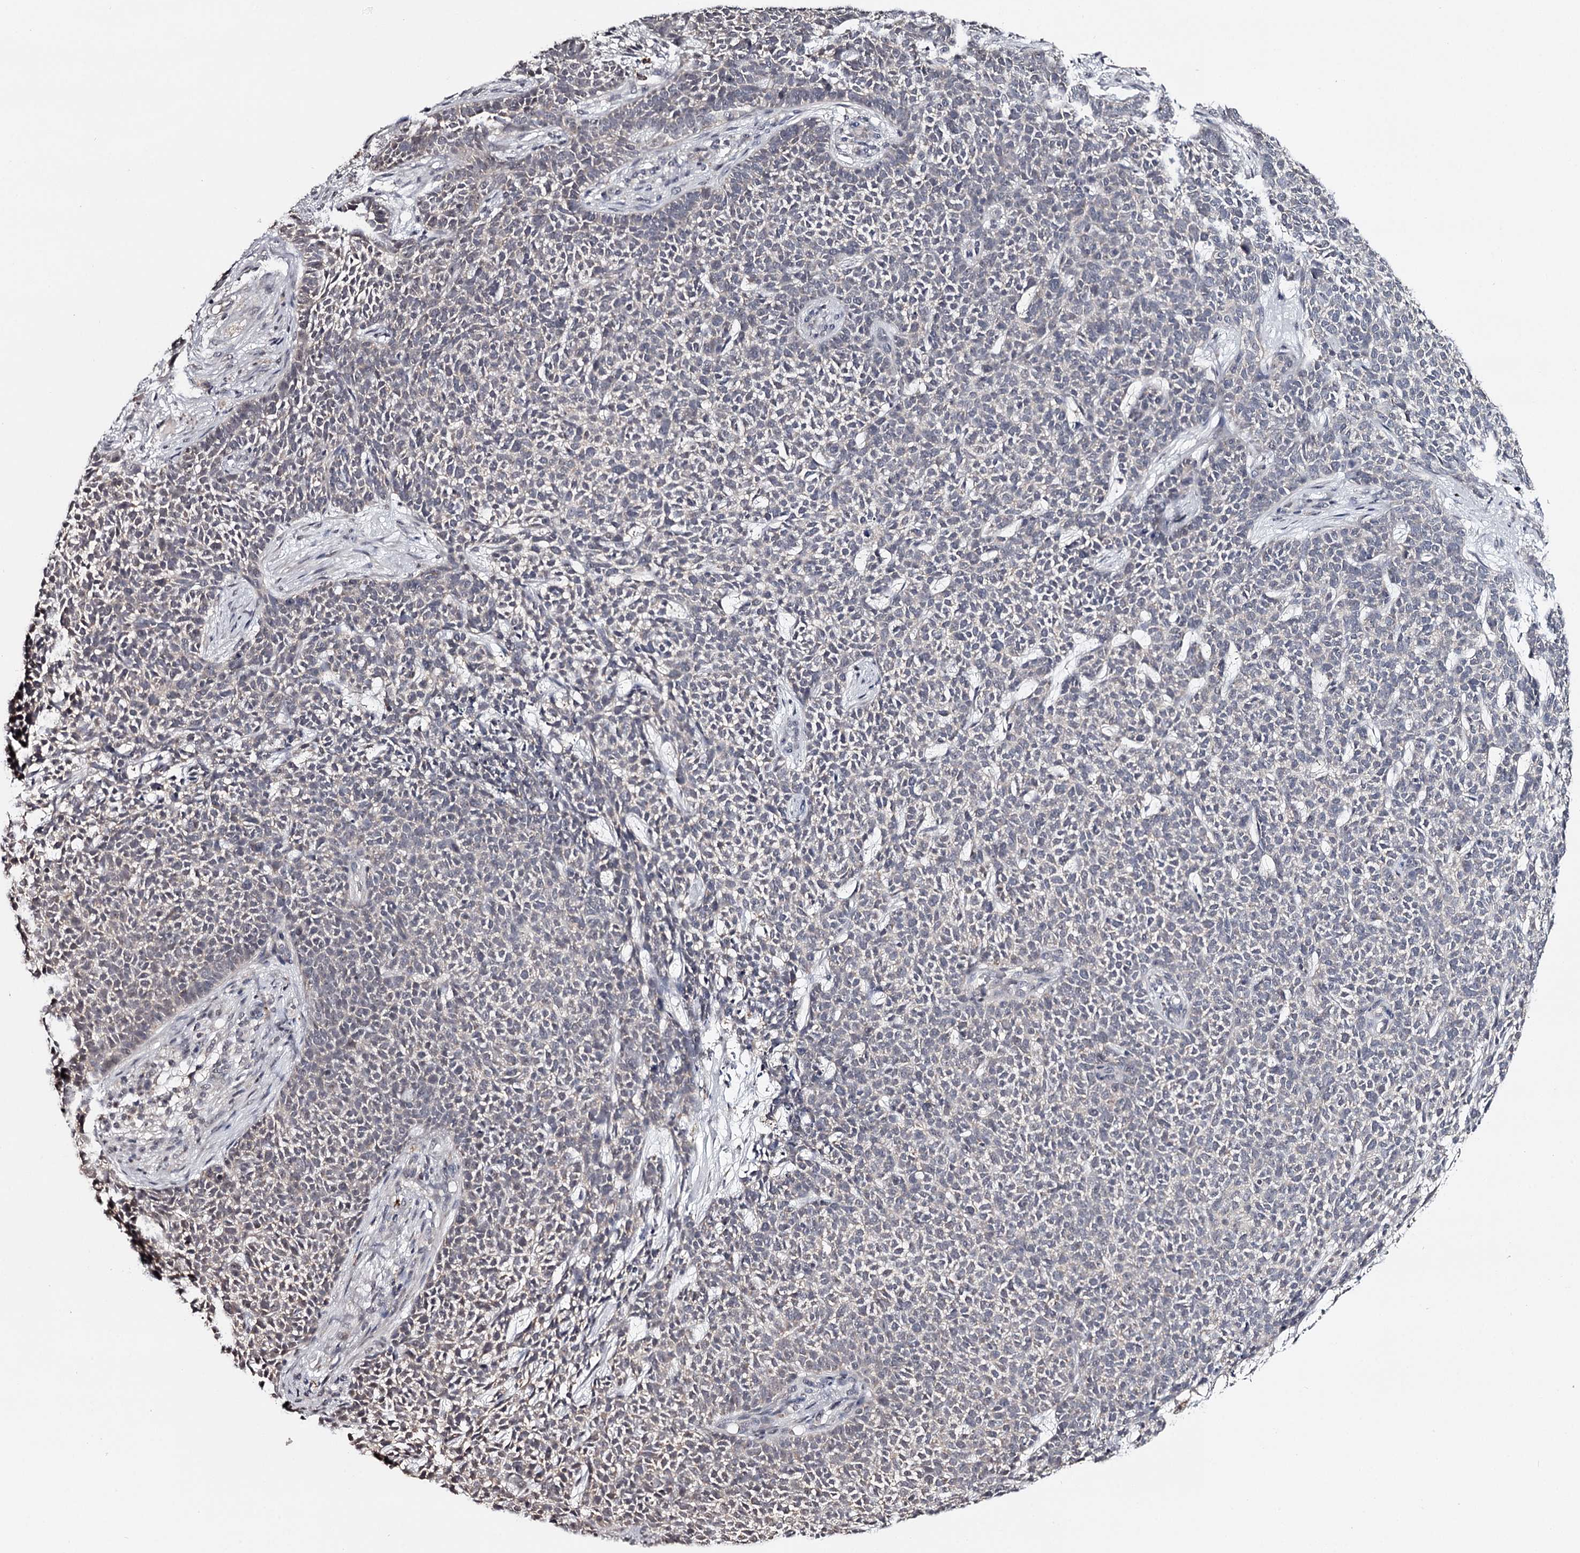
{"staining": {"intensity": "negative", "quantity": "none", "location": "none"}, "tissue": "skin cancer", "cell_type": "Tumor cells", "image_type": "cancer", "snomed": [{"axis": "morphology", "description": "Basal cell carcinoma"}, {"axis": "topography", "description": "Skin"}], "caption": "Immunohistochemistry (IHC) photomicrograph of neoplastic tissue: human skin basal cell carcinoma stained with DAB (3,3'-diaminobenzidine) displays no significant protein staining in tumor cells.", "gene": "GTSF1", "patient": {"sex": "female", "age": 84}}